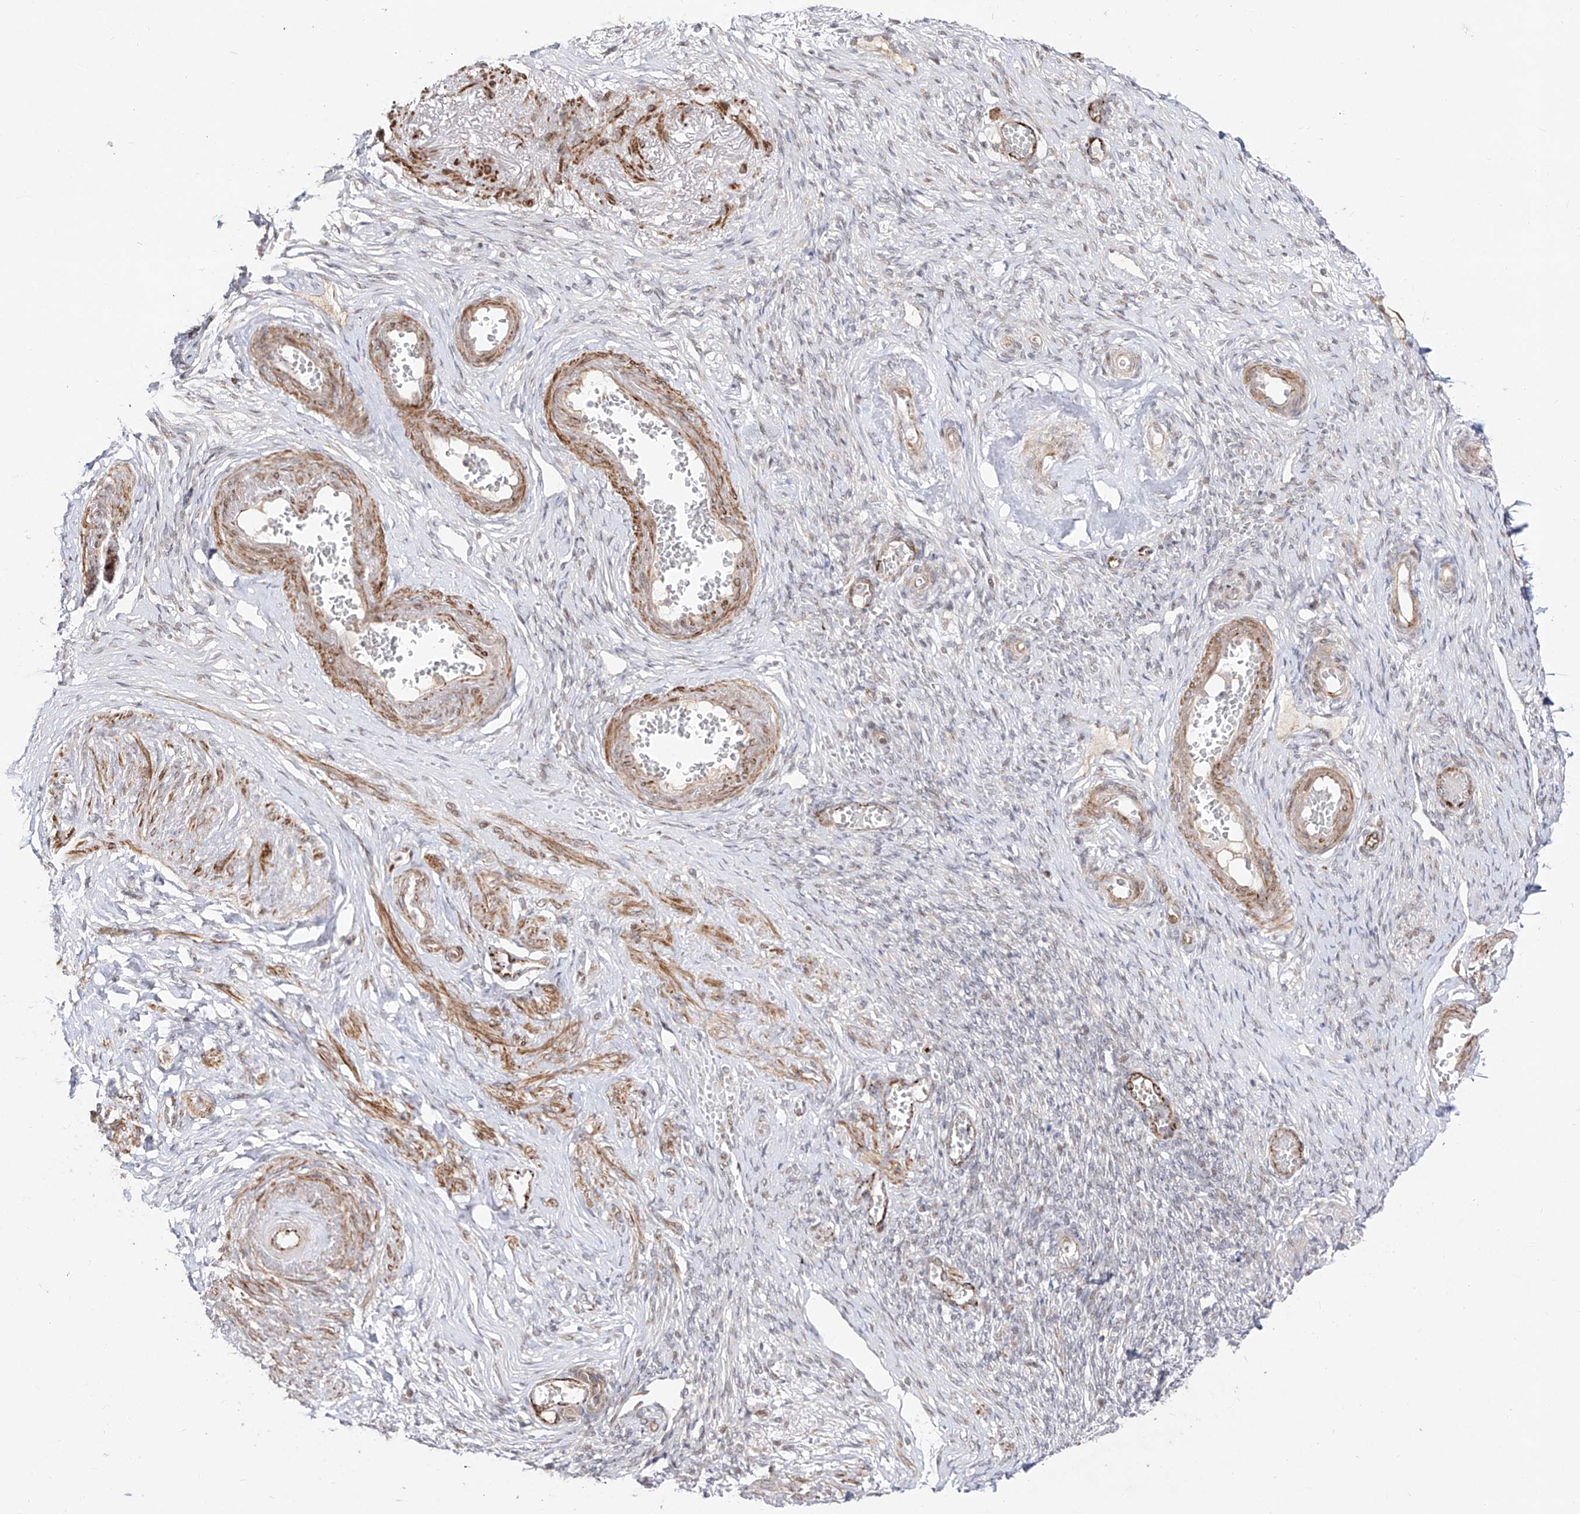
{"staining": {"intensity": "negative", "quantity": "none", "location": "none"}, "tissue": "adipose tissue", "cell_type": "Adipocytes", "image_type": "normal", "snomed": [{"axis": "morphology", "description": "Normal tissue, NOS"}, {"axis": "topography", "description": "Vascular tissue"}, {"axis": "topography", "description": "Fallopian tube"}, {"axis": "topography", "description": "Ovary"}], "caption": "Immunohistochemical staining of unremarkable human adipose tissue shows no significant staining in adipocytes.", "gene": "ZNF180", "patient": {"sex": "female", "age": 67}}